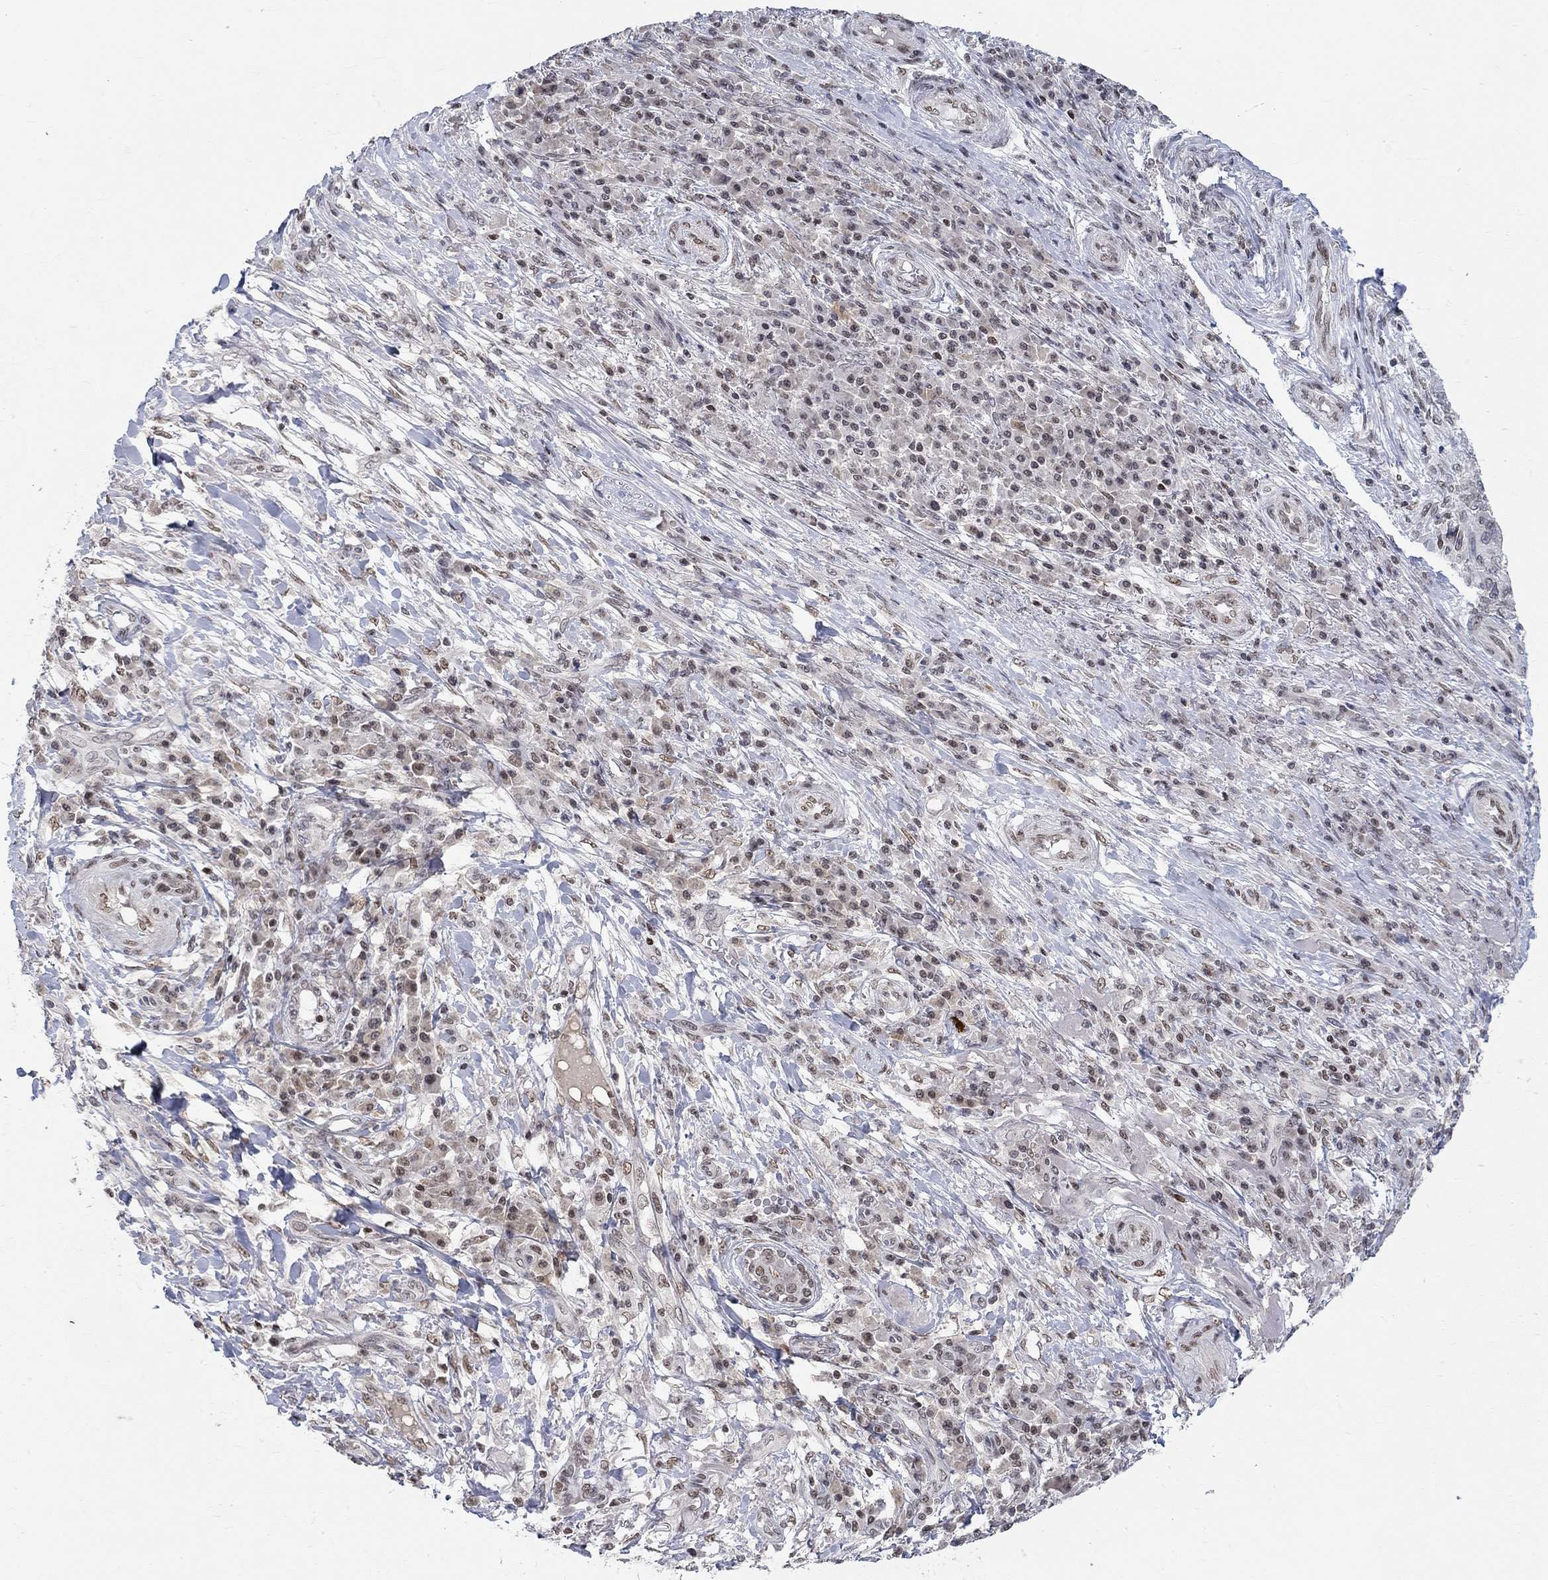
{"staining": {"intensity": "moderate", "quantity": "<25%", "location": "nuclear"}, "tissue": "skin cancer", "cell_type": "Tumor cells", "image_type": "cancer", "snomed": [{"axis": "morphology", "description": "Squamous cell carcinoma, NOS"}, {"axis": "topography", "description": "Skin"}], "caption": "Squamous cell carcinoma (skin) tissue shows moderate nuclear positivity in approximately <25% of tumor cells", "gene": "KLF12", "patient": {"sex": "male", "age": 92}}